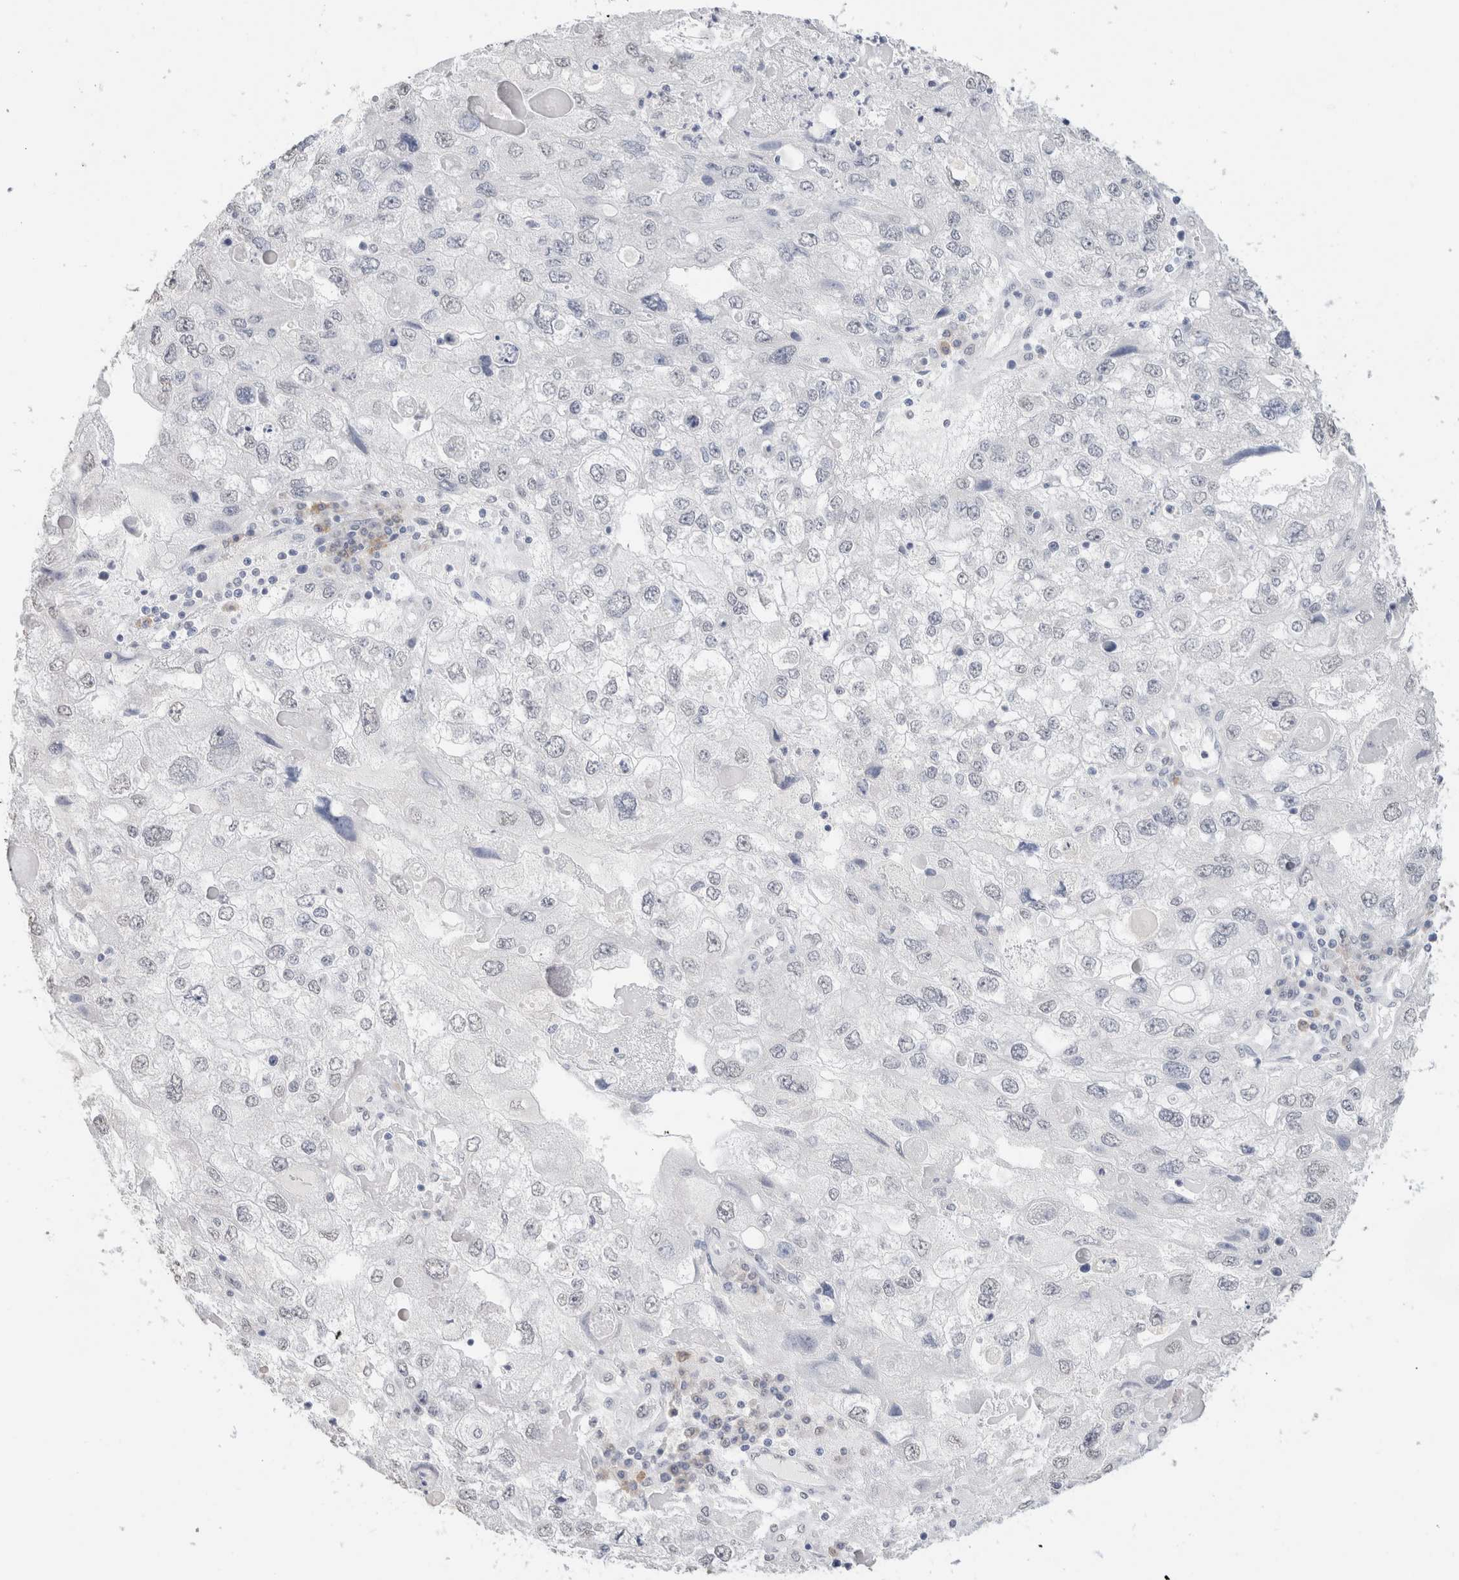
{"staining": {"intensity": "negative", "quantity": "none", "location": "none"}, "tissue": "endometrial cancer", "cell_type": "Tumor cells", "image_type": "cancer", "snomed": [{"axis": "morphology", "description": "Adenocarcinoma, NOS"}, {"axis": "topography", "description": "Endometrium"}], "caption": "This is an immunohistochemistry image of endometrial cancer. There is no staining in tumor cells.", "gene": "CD80", "patient": {"sex": "female", "age": 49}}